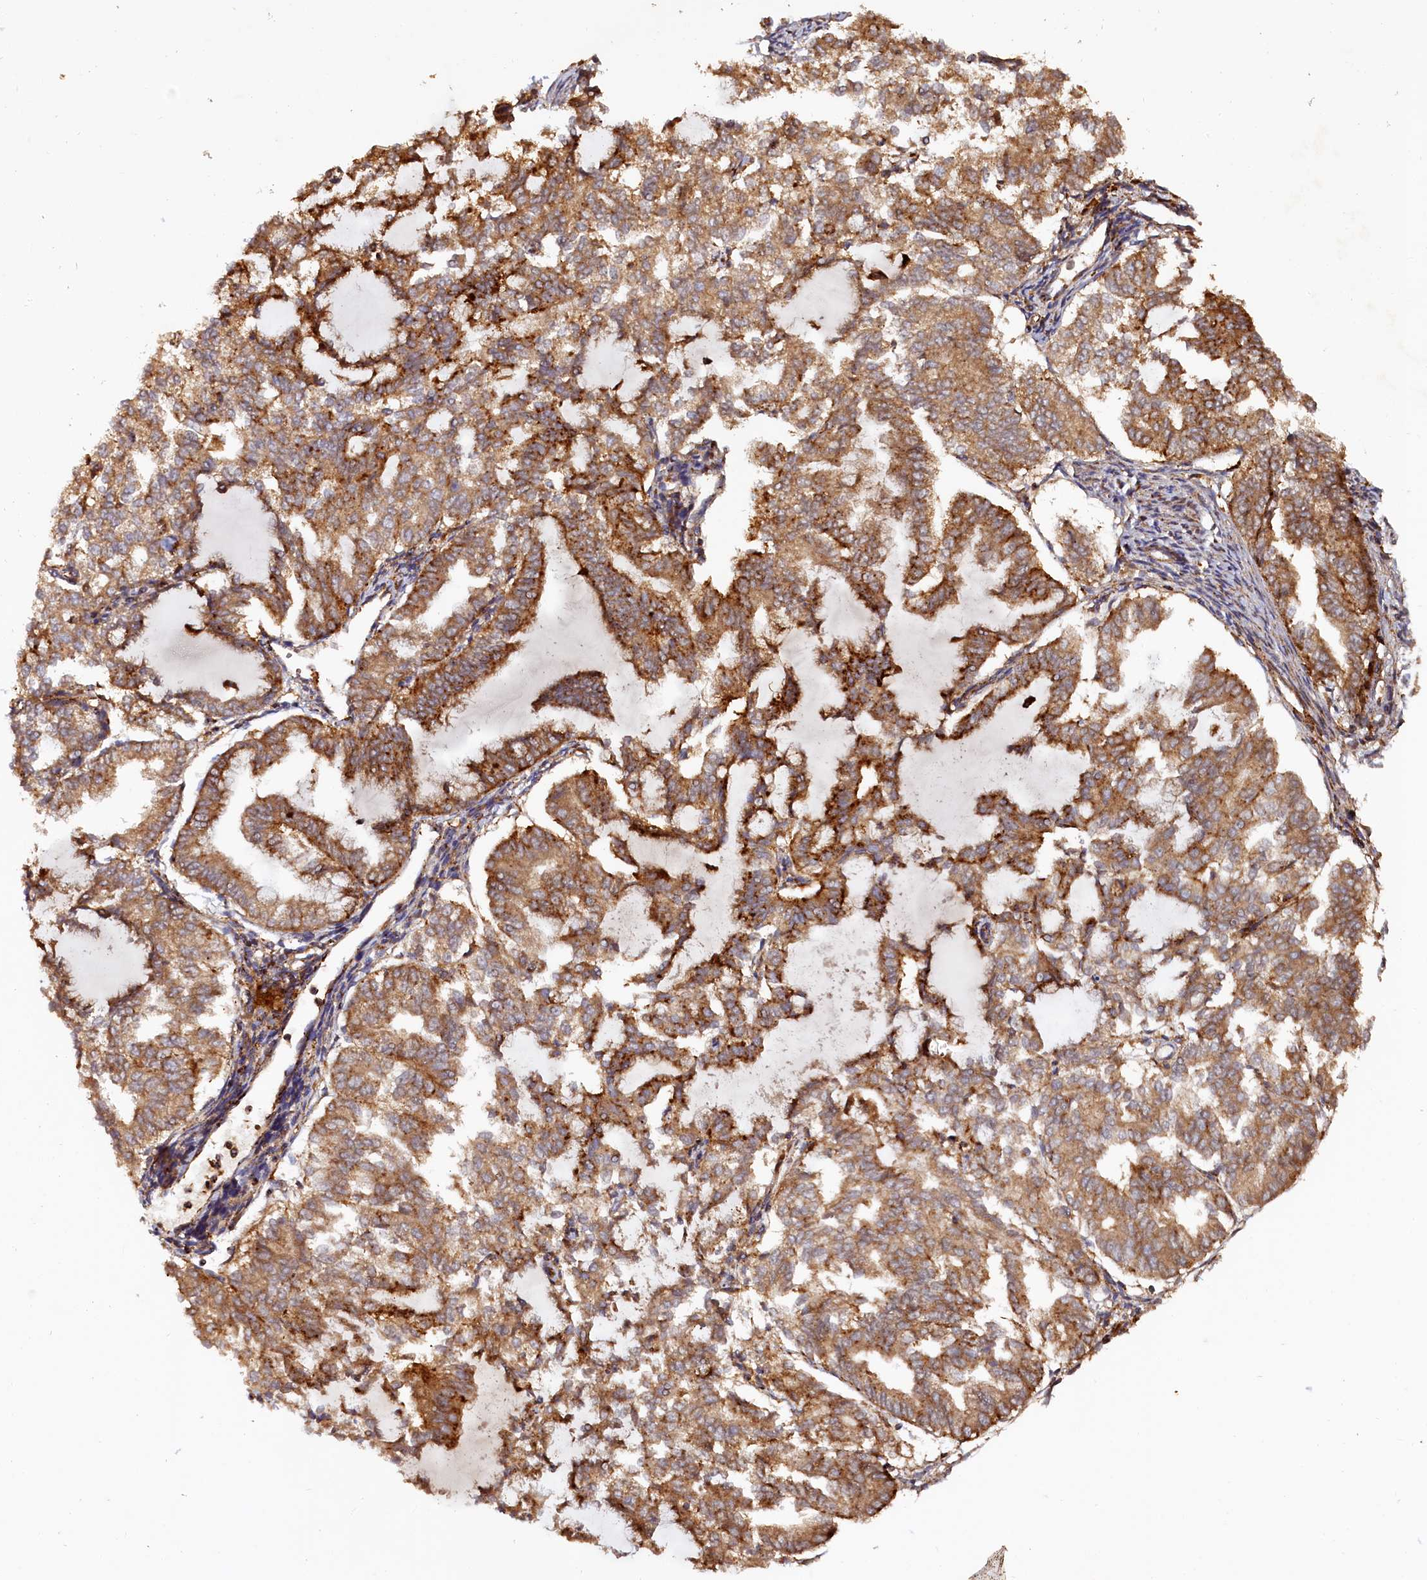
{"staining": {"intensity": "moderate", "quantity": ">75%", "location": "cytoplasmic/membranous"}, "tissue": "endometrial cancer", "cell_type": "Tumor cells", "image_type": "cancer", "snomed": [{"axis": "morphology", "description": "Adenocarcinoma, NOS"}, {"axis": "topography", "description": "Endometrium"}], "caption": "High-power microscopy captured an immunohistochemistry (IHC) micrograph of endometrial cancer (adenocarcinoma), revealing moderate cytoplasmic/membranous staining in about >75% of tumor cells. (DAB IHC with brightfield microscopy, high magnification).", "gene": "WDR73", "patient": {"sex": "female", "age": 79}}